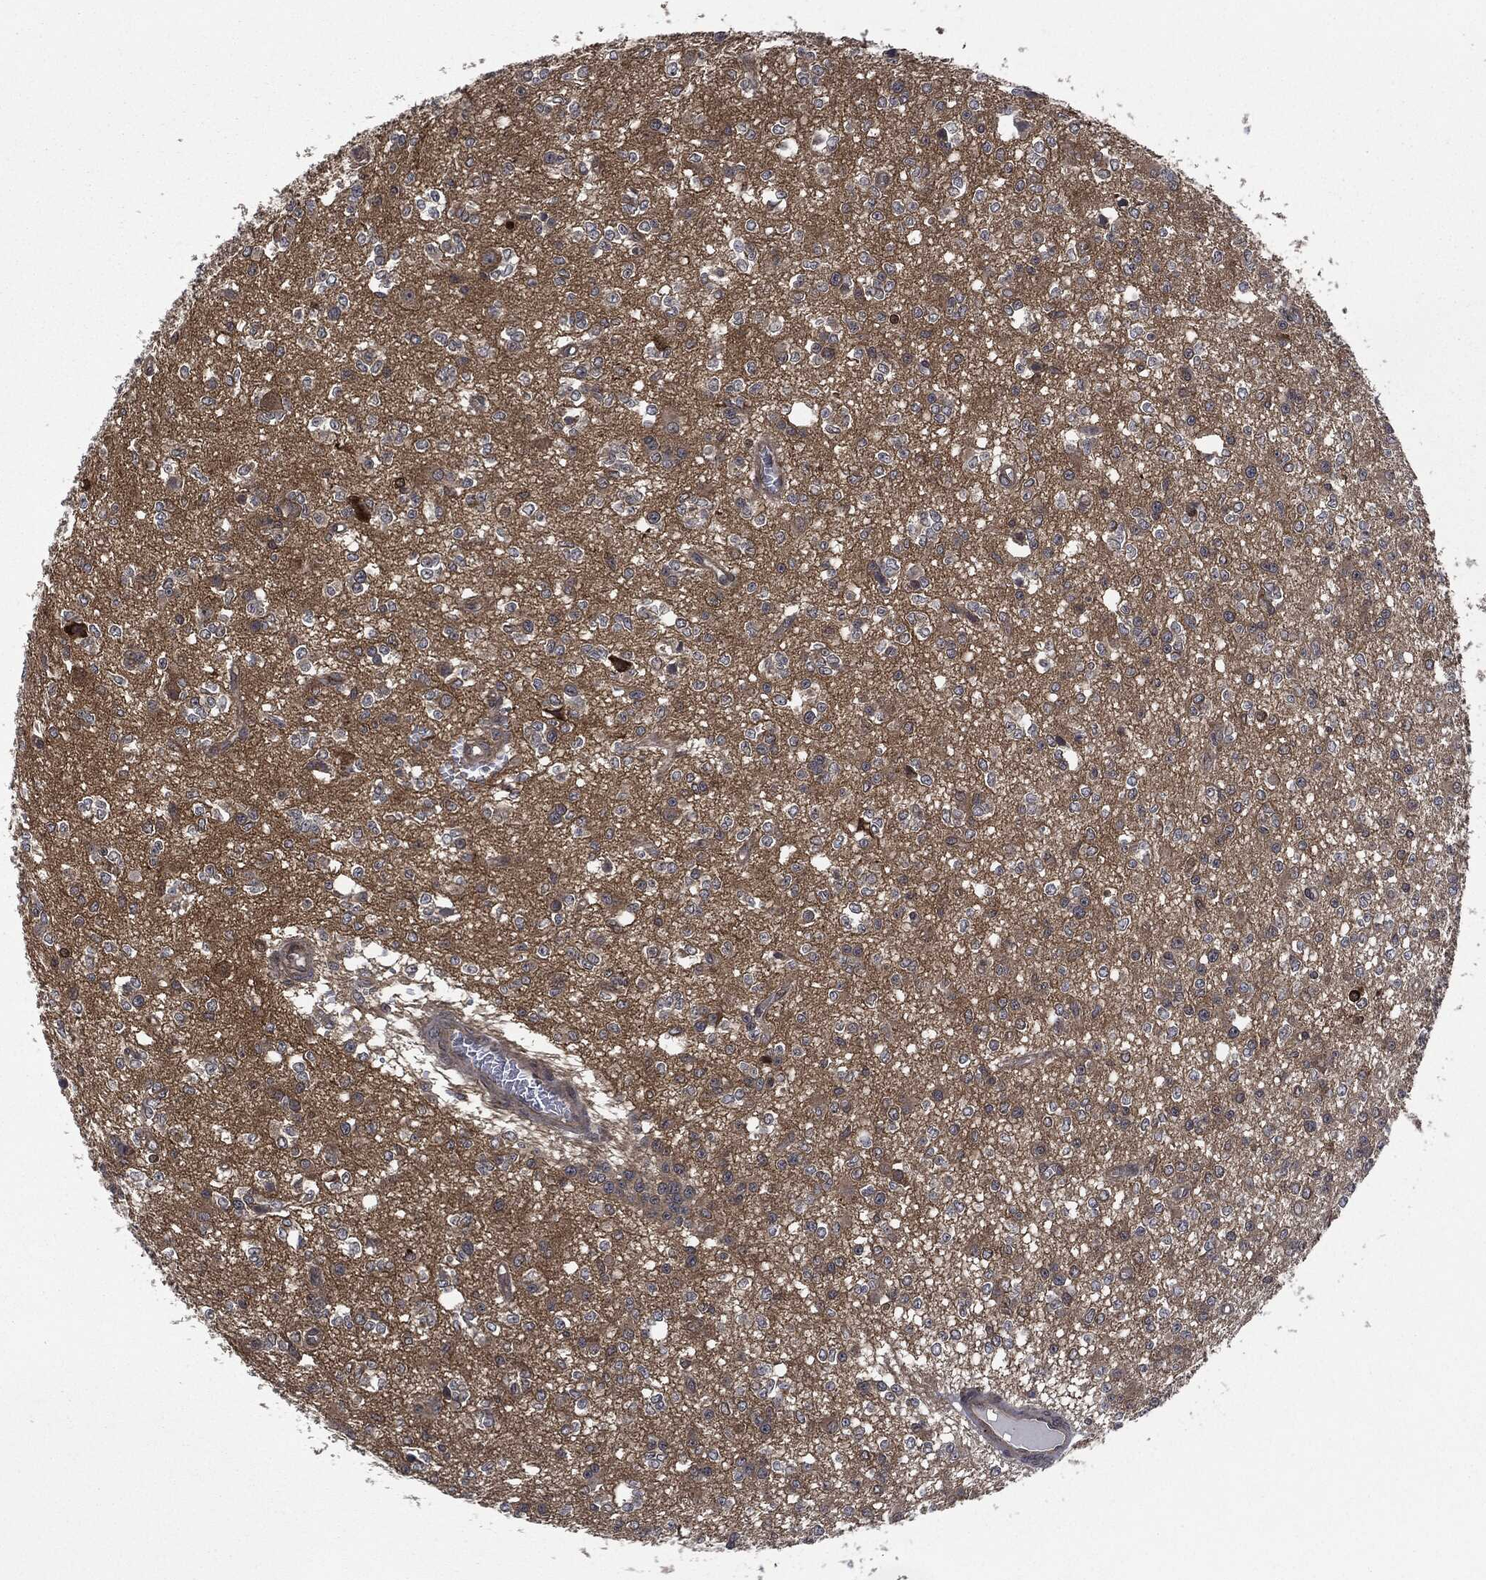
{"staining": {"intensity": "negative", "quantity": "none", "location": "none"}, "tissue": "glioma", "cell_type": "Tumor cells", "image_type": "cancer", "snomed": [{"axis": "morphology", "description": "Glioma, malignant, Low grade"}, {"axis": "topography", "description": "Brain"}], "caption": "There is no significant positivity in tumor cells of malignant glioma (low-grade).", "gene": "HRAS", "patient": {"sex": "female", "age": 45}}